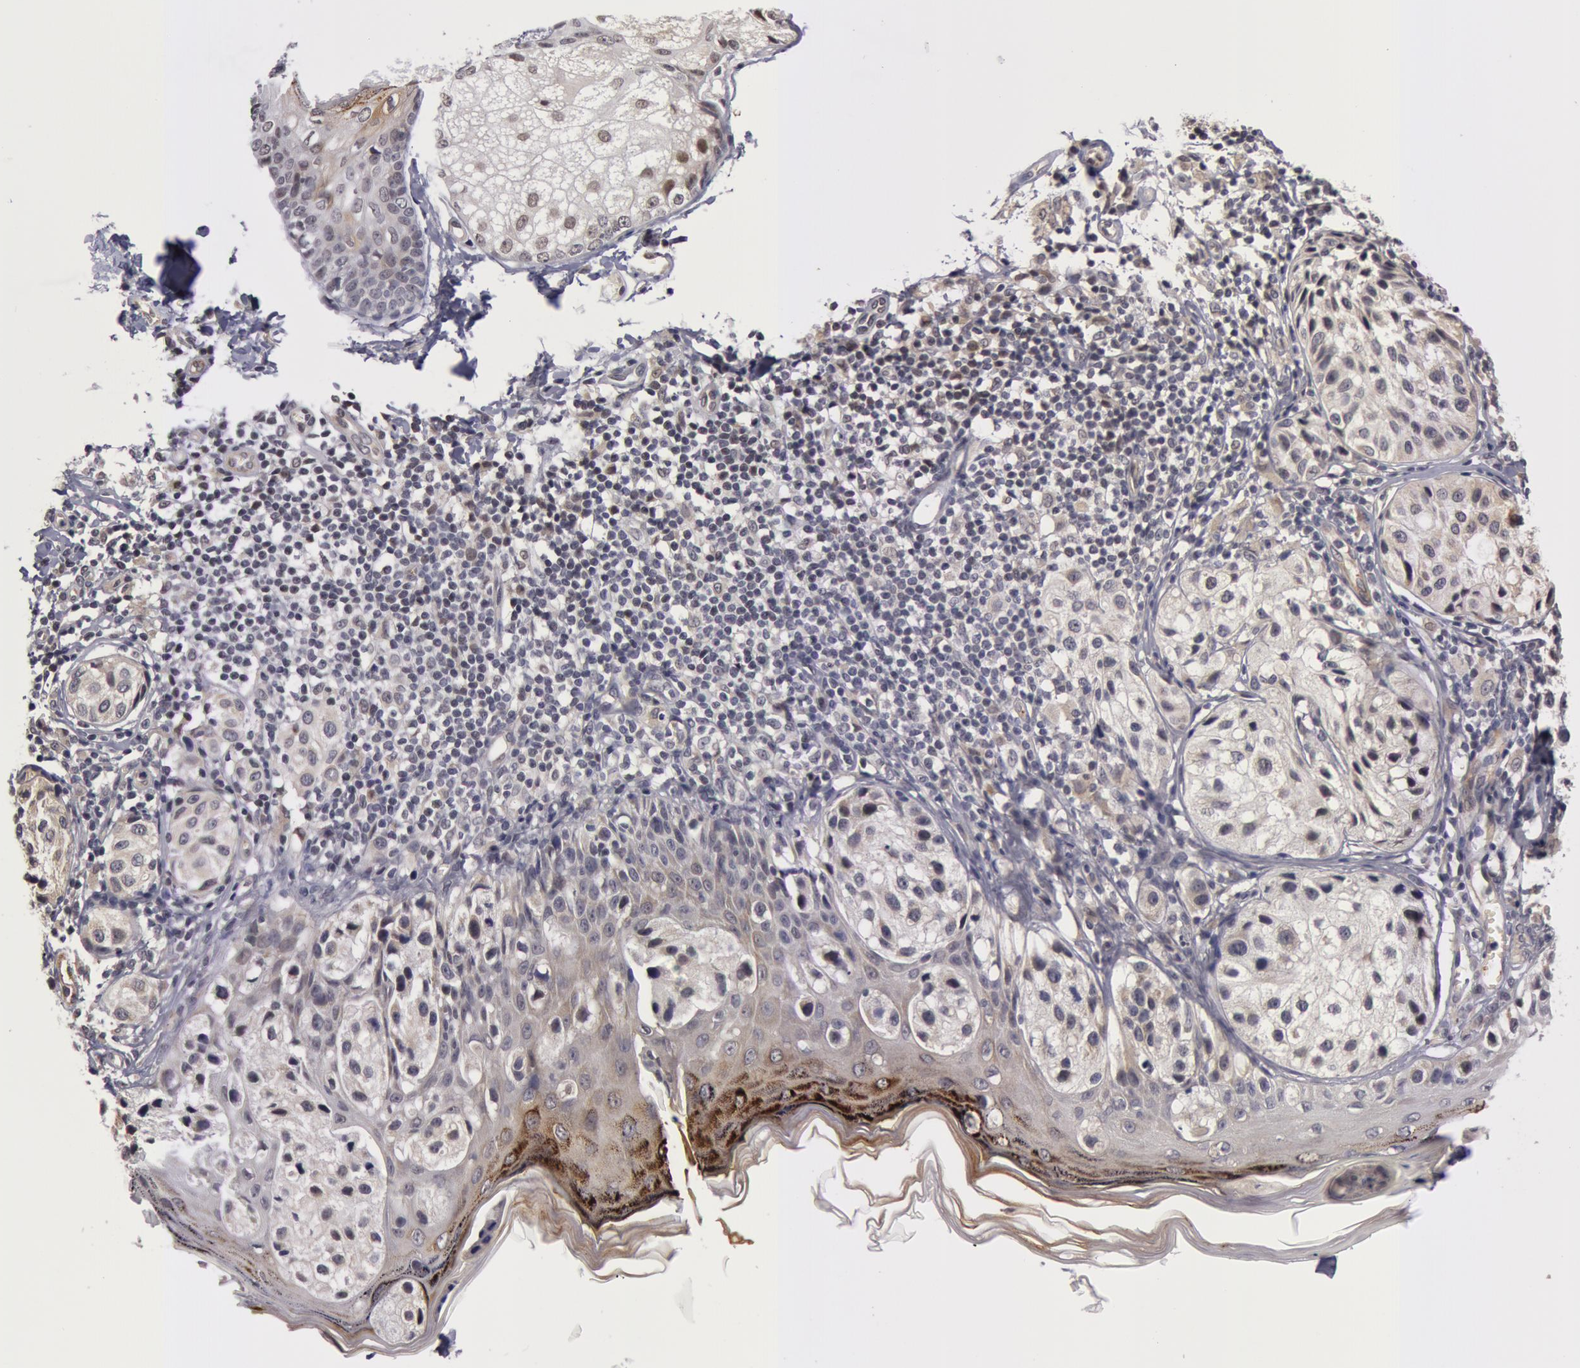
{"staining": {"intensity": "negative", "quantity": "none", "location": "none"}, "tissue": "melanoma", "cell_type": "Tumor cells", "image_type": "cancer", "snomed": [{"axis": "morphology", "description": "Malignant melanoma, NOS"}, {"axis": "topography", "description": "Skin"}], "caption": "The image reveals no significant positivity in tumor cells of melanoma.", "gene": "SYTL4", "patient": {"sex": "male", "age": 23}}